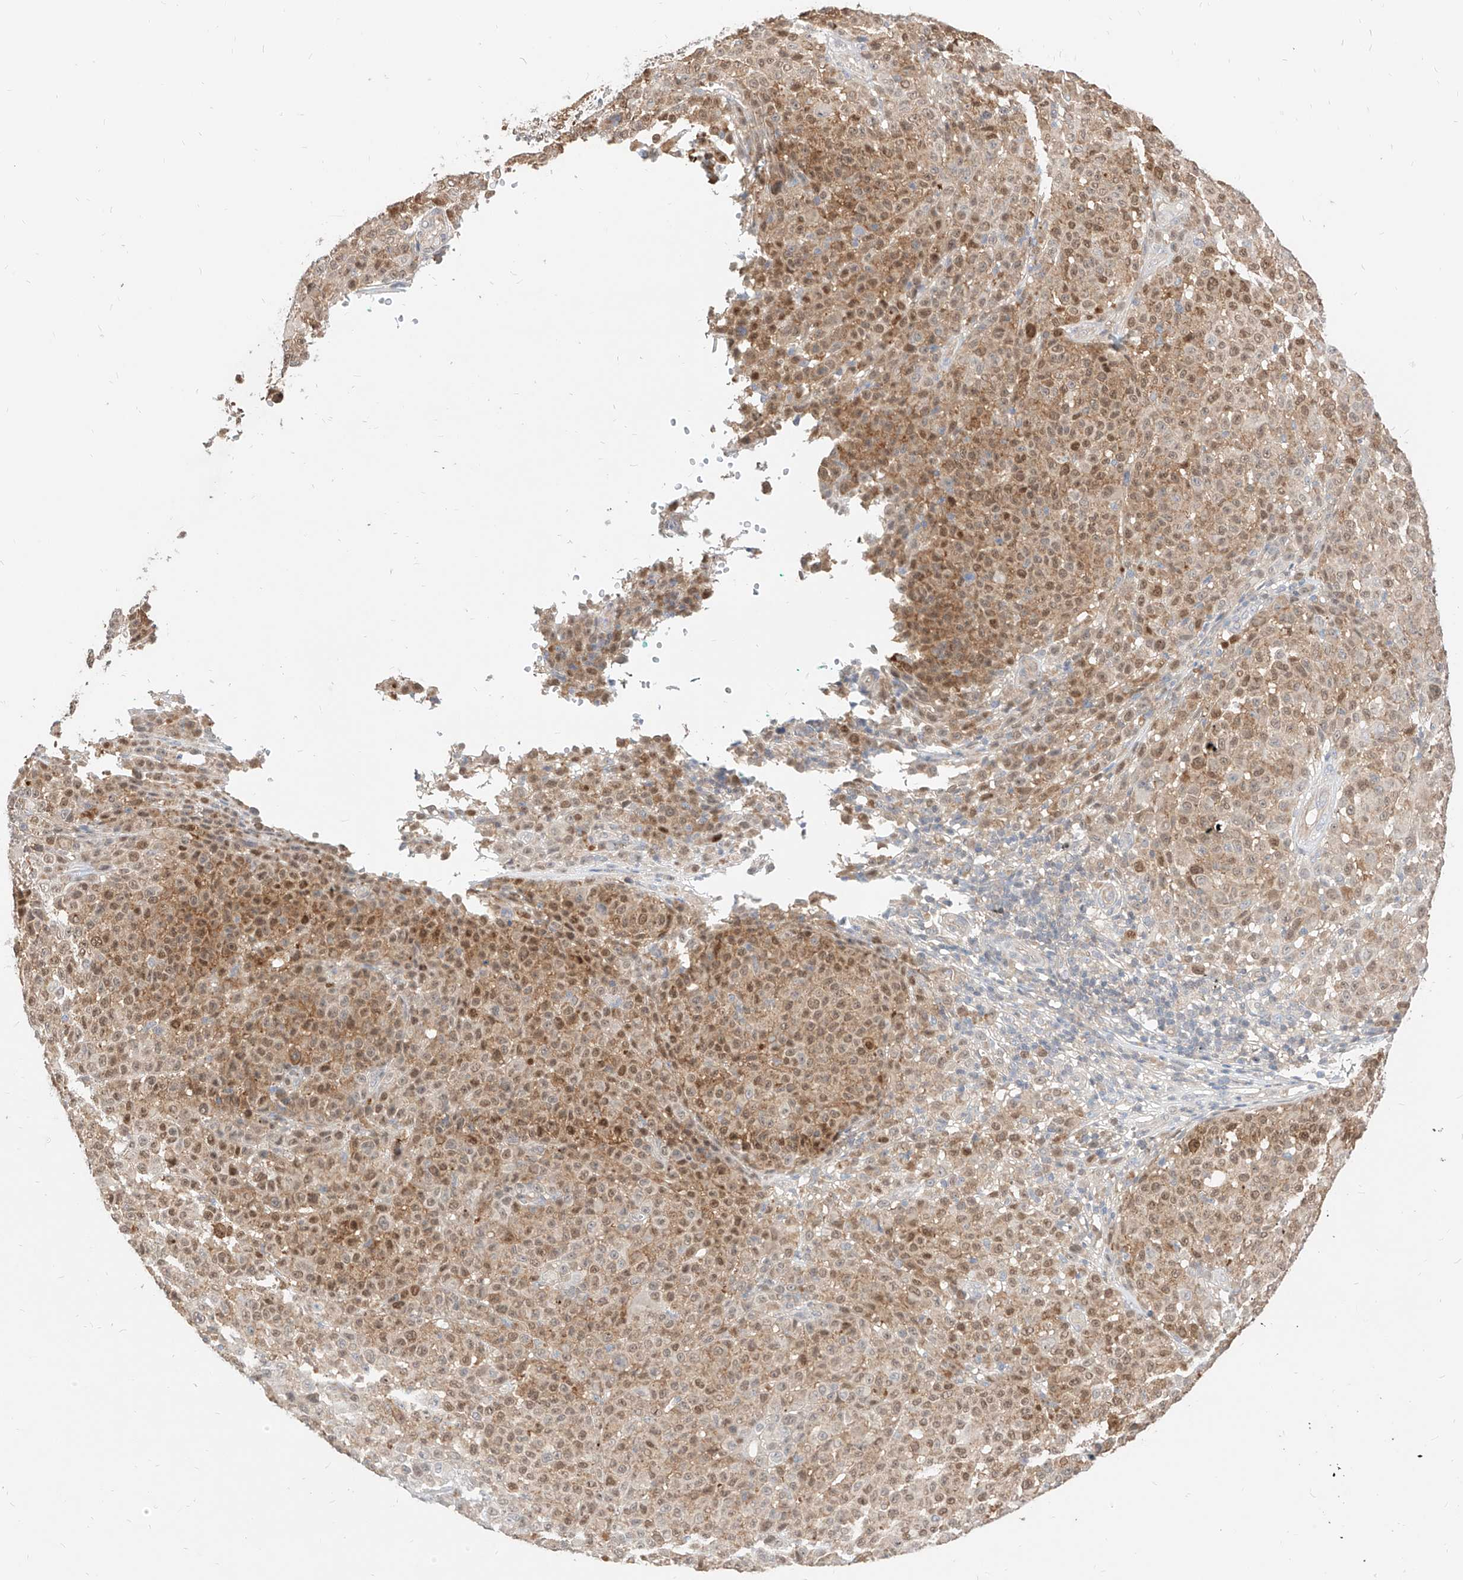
{"staining": {"intensity": "moderate", "quantity": ">75%", "location": "cytoplasmic/membranous,nuclear"}, "tissue": "melanoma", "cell_type": "Tumor cells", "image_type": "cancer", "snomed": [{"axis": "morphology", "description": "Malignant melanoma, NOS"}, {"axis": "topography", "description": "Skin"}], "caption": "Immunohistochemical staining of malignant melanoma demonstrates moderate cytoplasmic/membranous and nuclear protein expression in approximately >75% of tumor cells.", "gene": "TSNAX", "patient": {"sex": "female", "age": 94}}